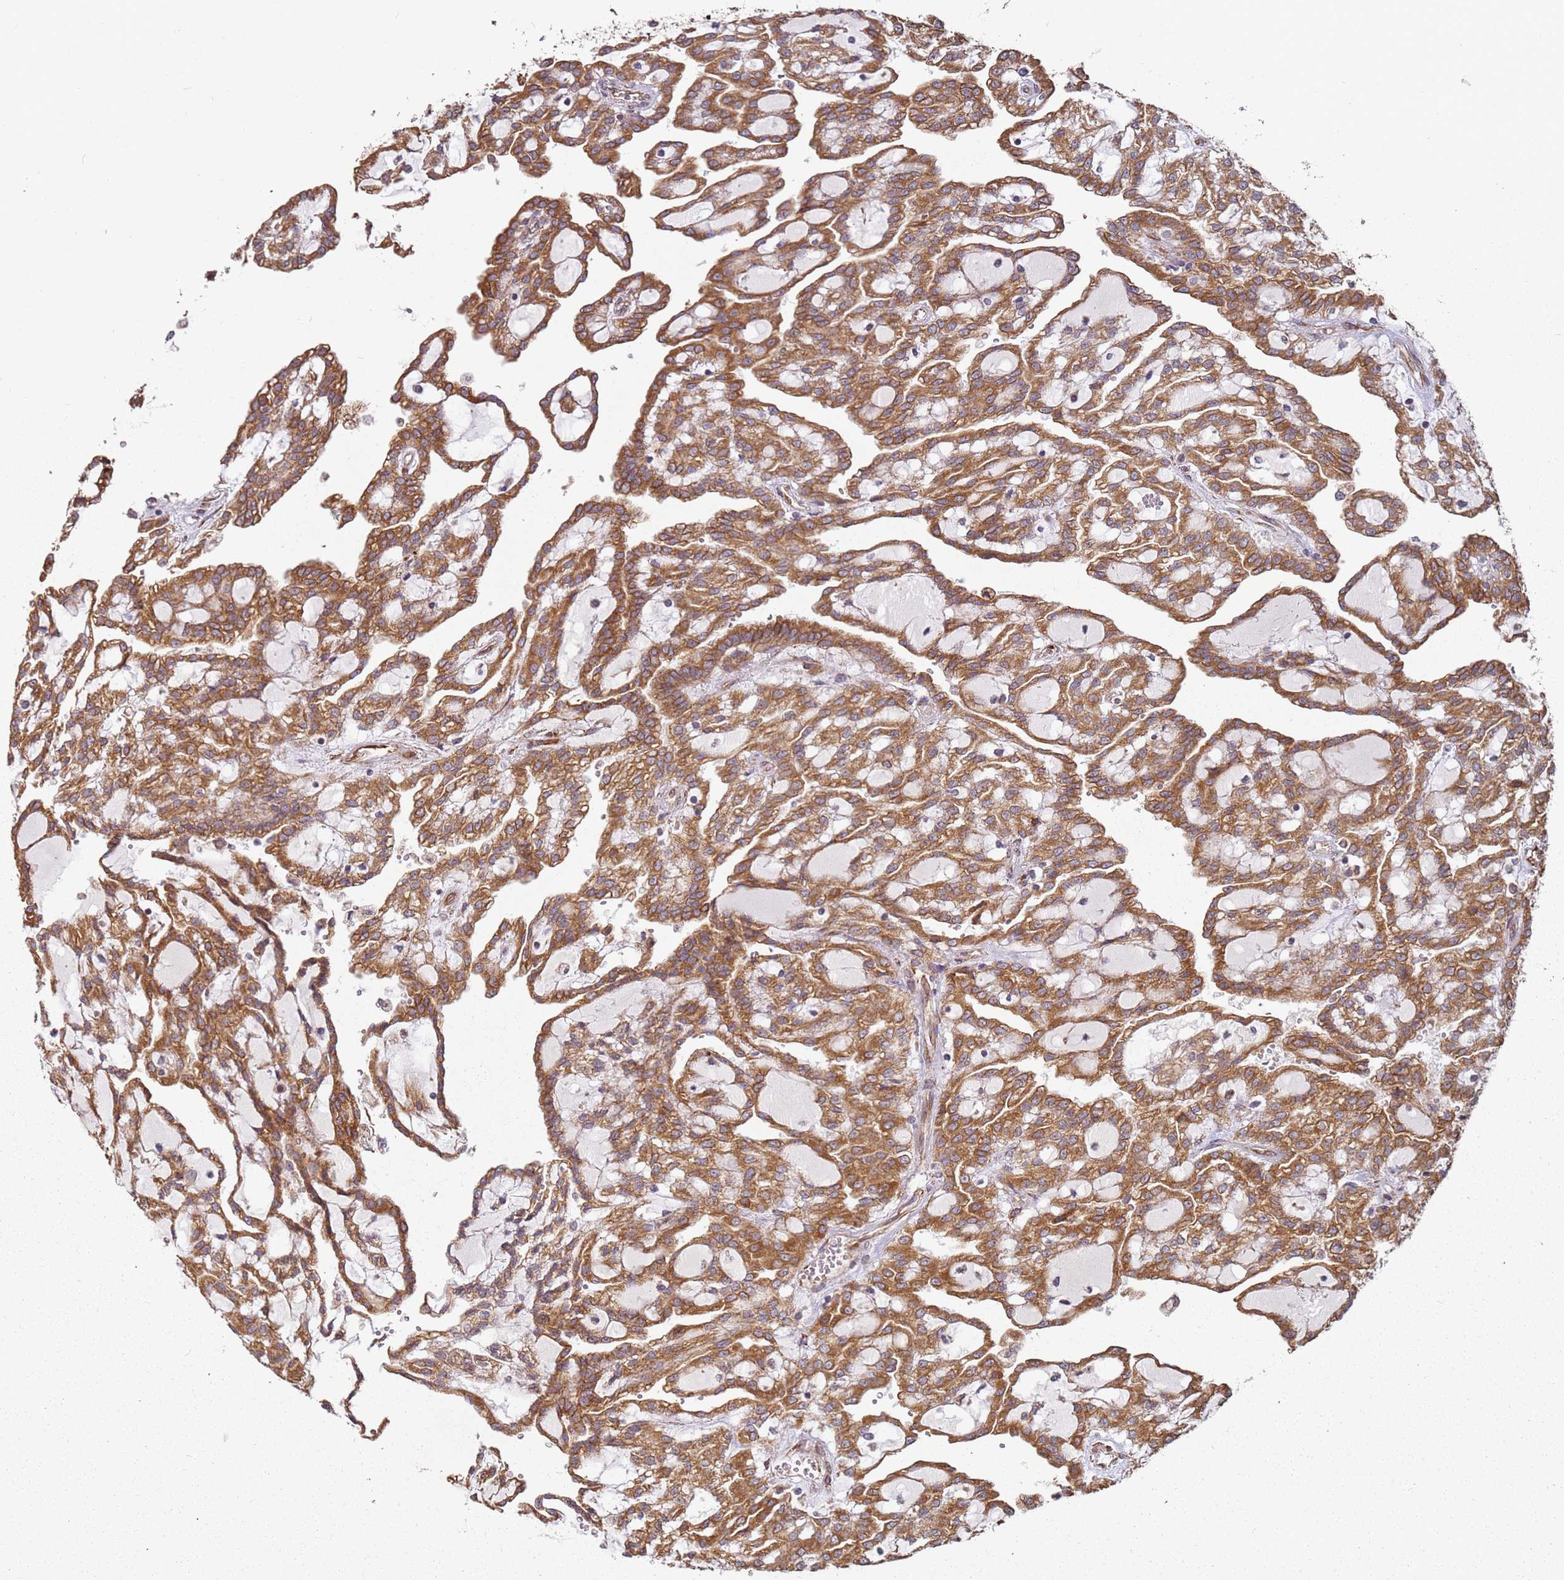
{"staining": {"intensity": "moderate", "quantity": ">75%", "location": "cytoplasmic/membranous"}, "tissue": "renal cancer", "cell_type": "Tumor cells", "image_type": "cancer", "snomed": [{"axis": "morphology", "description": "Adenocarcinoma, NOS"}, {"axis": "topography", "description": "Kidney"}], "caption": "The micrograph exhibits staining of renal adenocarcinoma, revealing moderate cytoplasmic/membranous protein expression (brown color) within tumor cells.", "gene": "ARFRP1", "patient": {"sex": "male", "age": 63}}